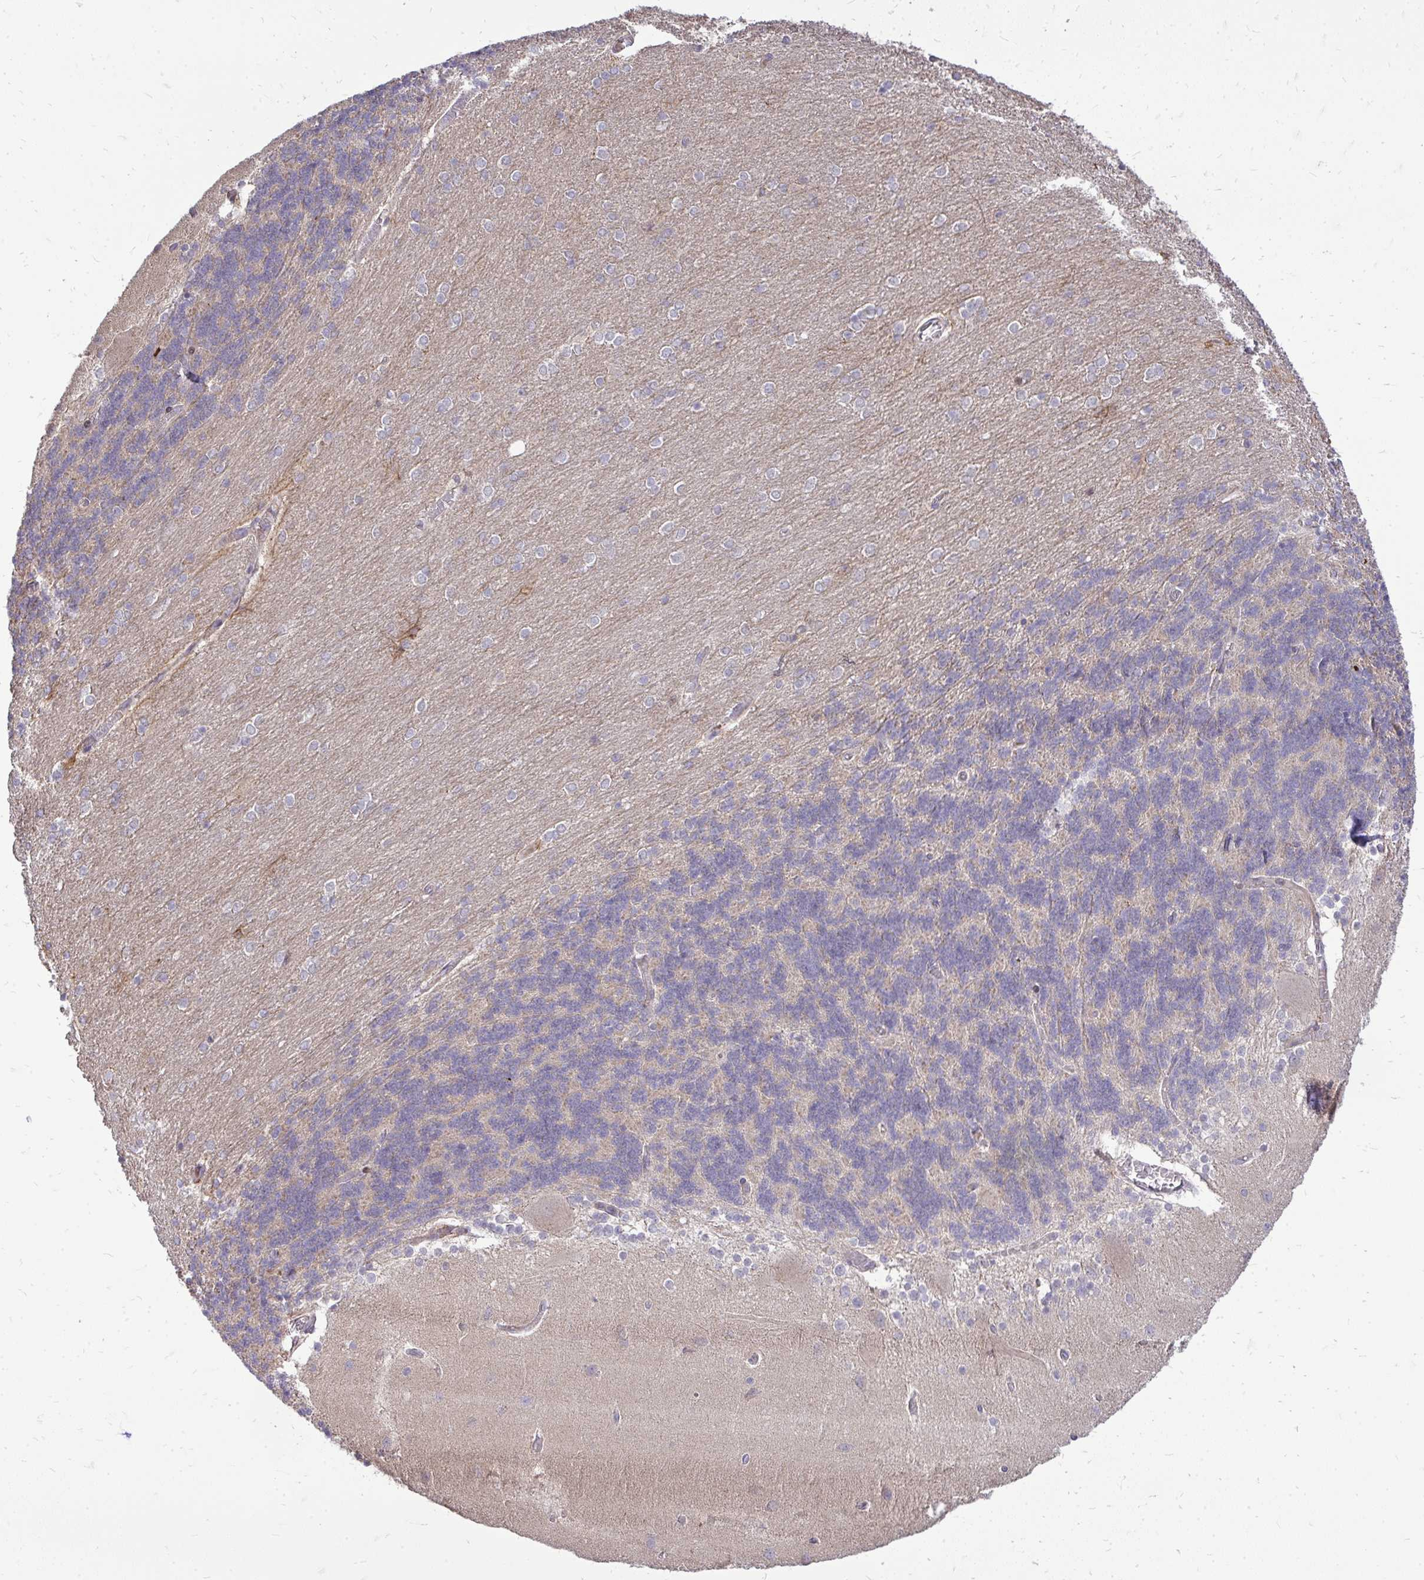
{"staining": {"intensity": "negative", "quantity": "none", "location": "none"}, "tissue": "cerebellum", "cell_type": "Cells in granular layer", "image_type": "normal", "snomed": [{"axis": "morphology", "description": "Normal tissue, NOS"}, {"axis": "topography", "description": "Cerebellum"}], "caption": "The immunohistochemistry (IHC) micrograph has no significant staining in cells in granular layer of cerebellum. (Immunohistochemistry (ihc), brightfield microscopy, high magnification).", "gene": "OR8D1", "patient": {"sex": "female", "age": 54}}